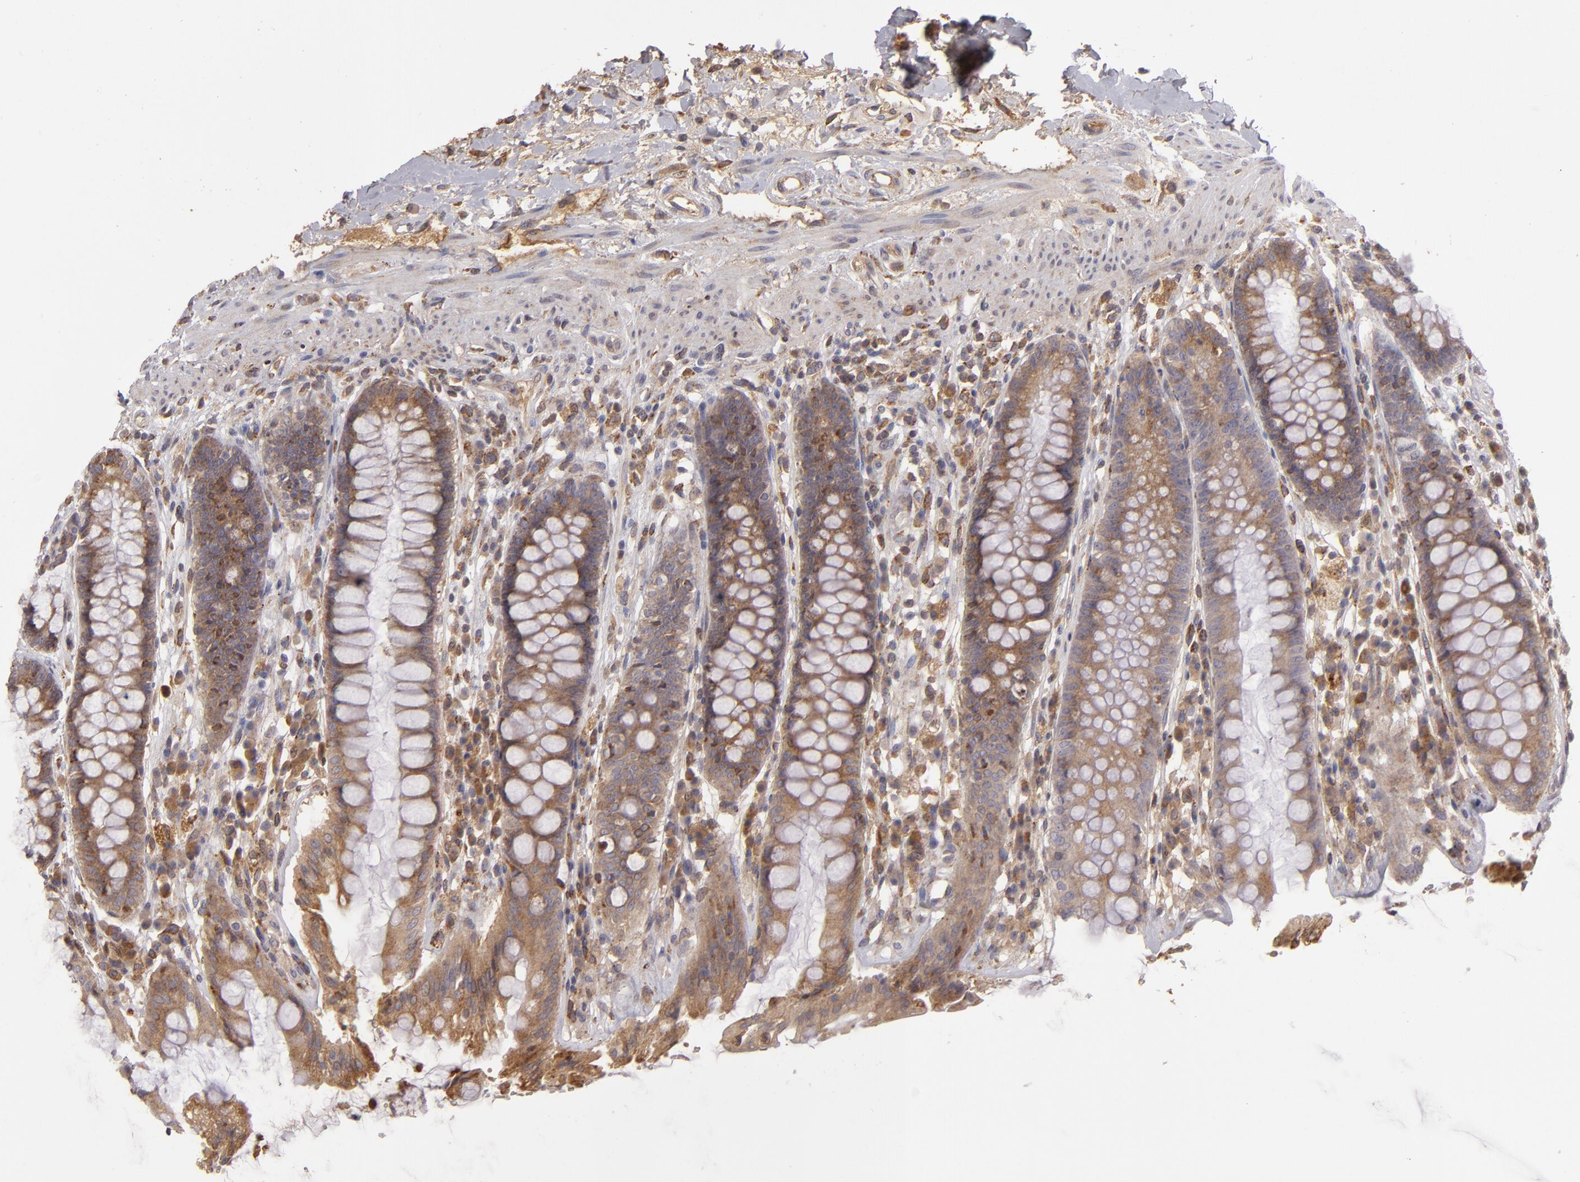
{"staining": {"intensity": "moderate", "quantity": ">75%", "location": "cytoplasmic/membranous"}, "tissue": "rectum", "cell_type": "Glandular cells", "image_type": "normal", "snomed": [{"axis": "morphology", "description": "Normal tissue, NOS"}, {"axis": "topography", "description": "Rectum"}], "caption": "Immunohistochemistry (IHC) staining of benign rectum, which shows medium levels of moderate cytoplasmic/membranous positivity in about >75% of glandular cells indicating moderate cytoplasmic/membranous protein staining. The staining was performed using DAB (3,3'-diaminobenzidine) (brown) for protein detection and nuclei were counterstained in hematoxylin (blue).", "gene": "CFB", "patient": {"sex": "female", "age": 46}}